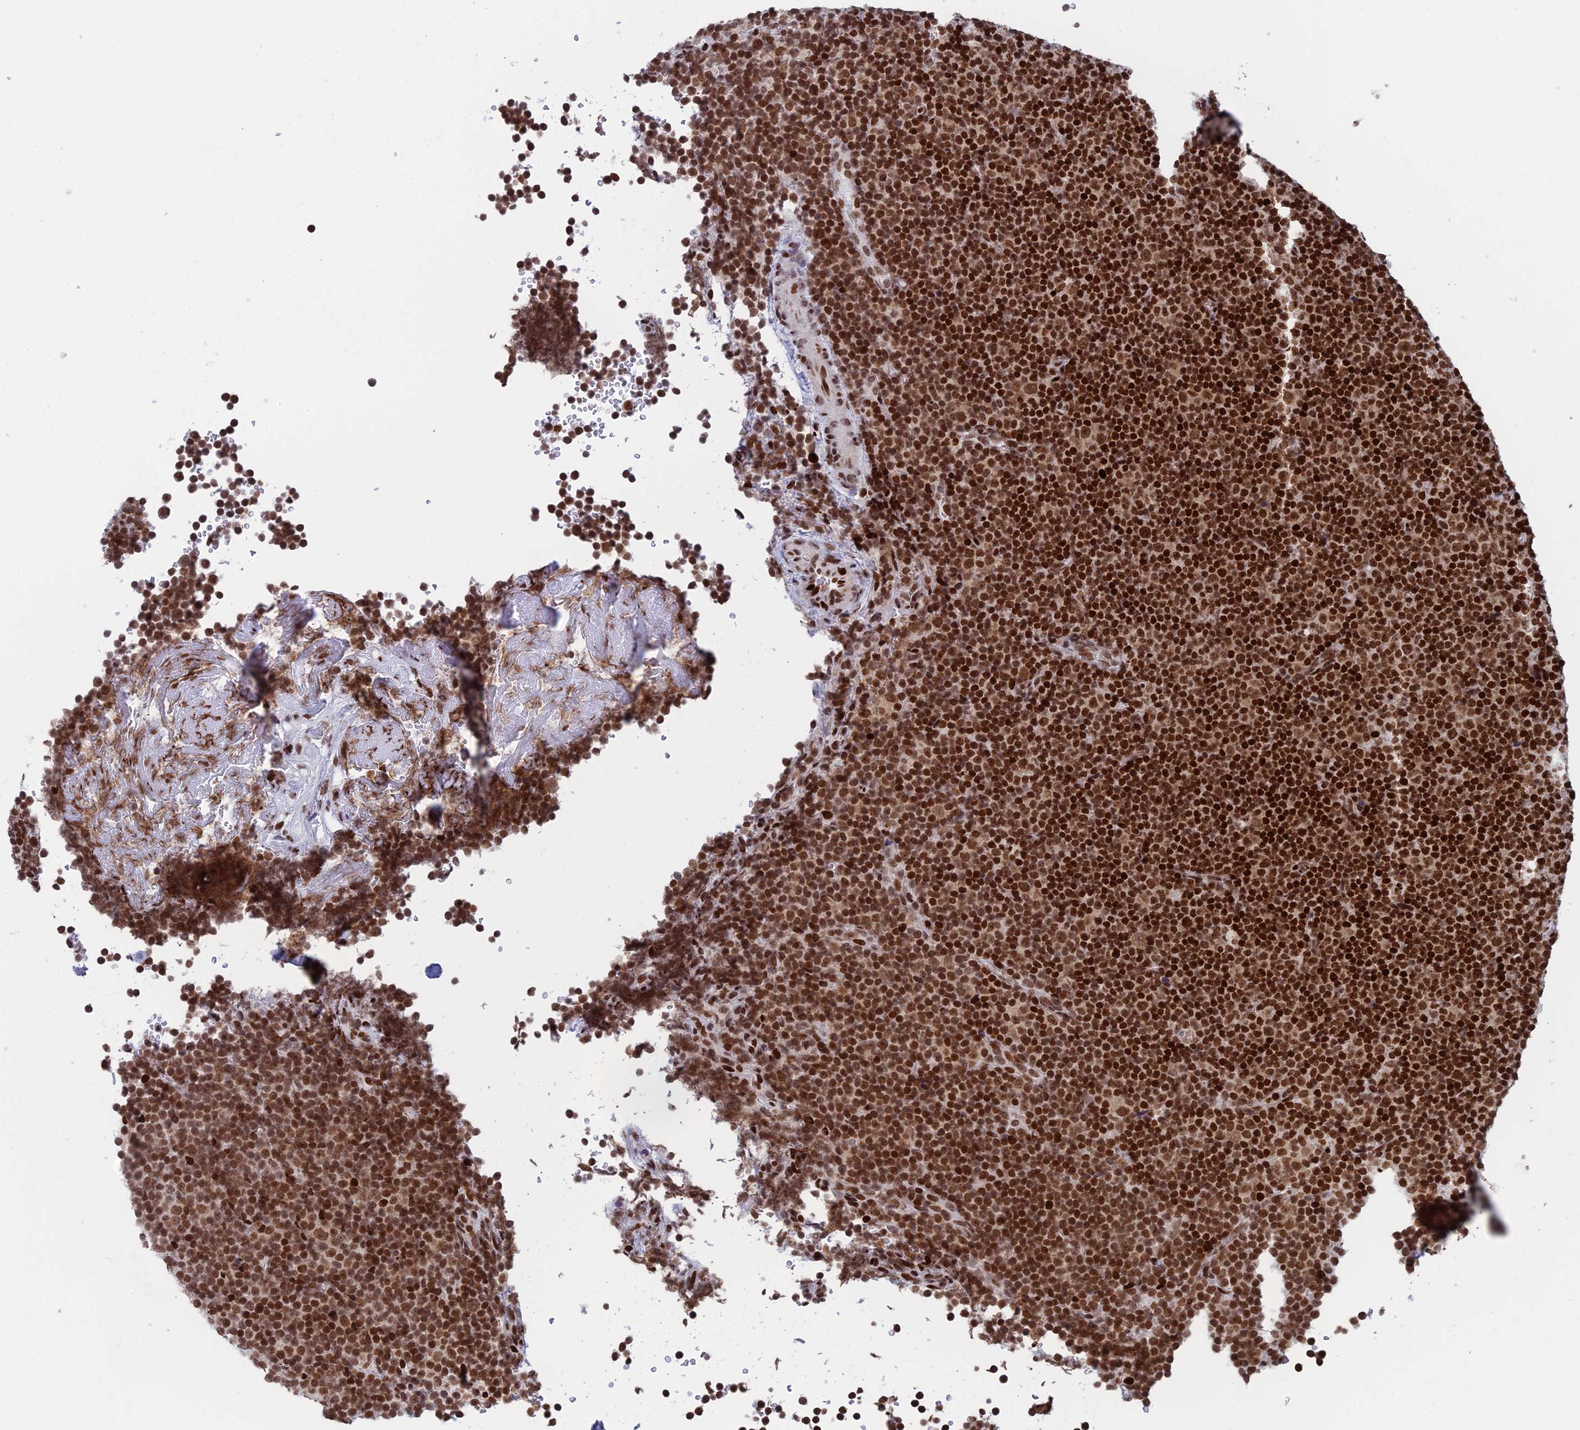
{"staining": {"intensity": "moderate", "quantity": ">75%", "location": "nuclear"}, "tissue": "lymphoma", "cell_type": "Tumor cells", "image_type": "cancer", "snomed": [{"axis": "morphology", "description": "Malignant lymphoma, non-Hodgkin's type, Low grade"}, {"axis": "topography", "description": "Lymph node"}], "caption": "Immunohistochemistry (IHC) (DAB (3,3'-diaminobenzidine)) staining of lymphoma displays moderate nuclear protein expression in about >75% of tumor cells.", "gene": "RPAP1", "patient": {"sex": "female", "age": 67}}